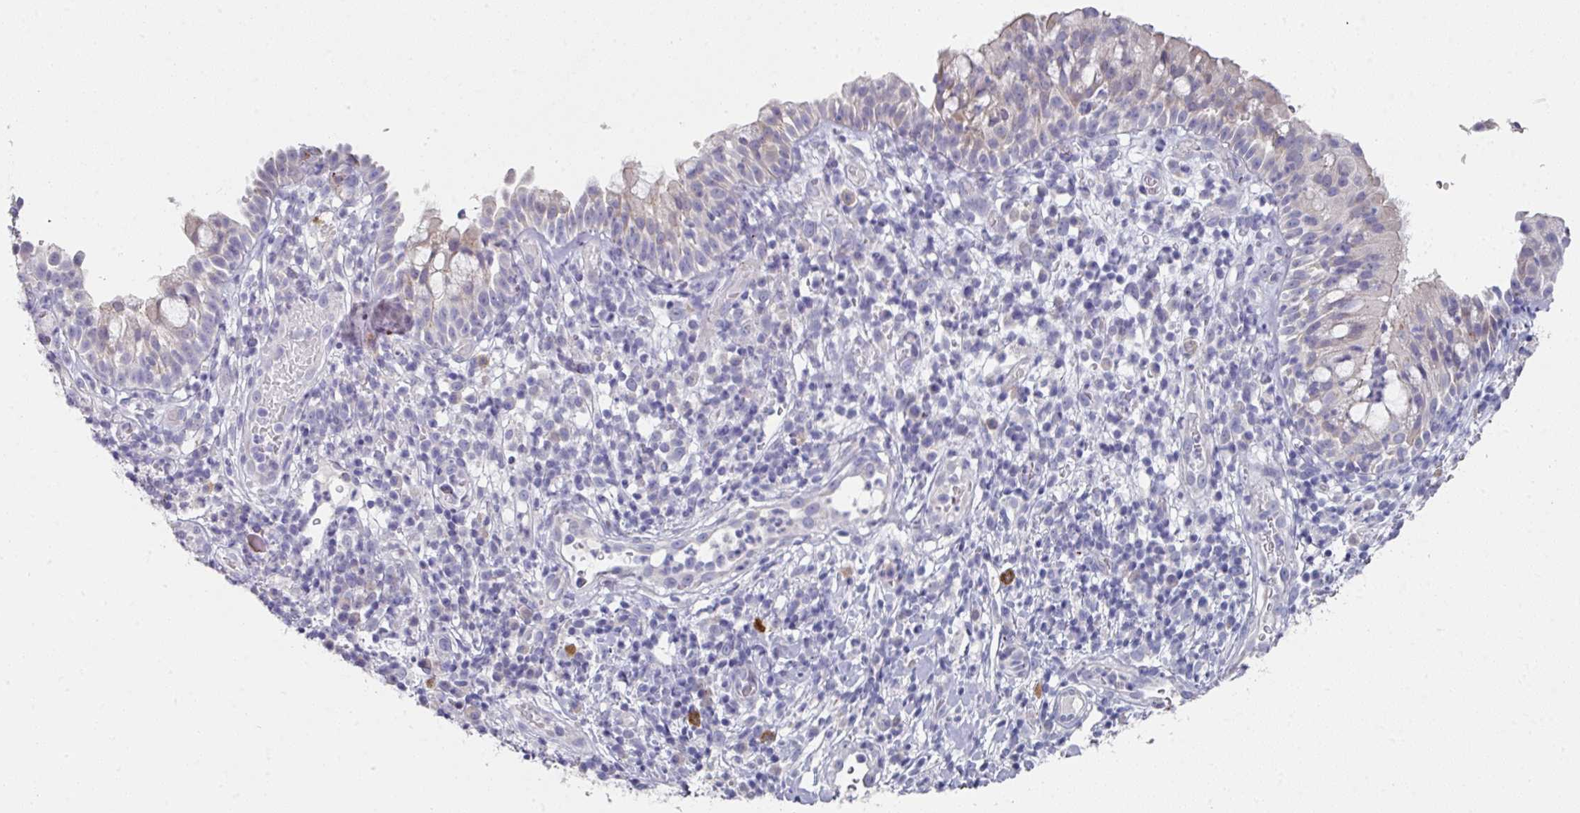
{"staining": {"intensity": "negative", "quantity": "none", "location": "none"}, "tissue": "nasopharynx", "cell_type": "Respiratory epithelial cells", "image_type": "normal", "snomed": [{"axis": "morphology", "description": "Normal tissue, NOS"}, {"axis": "topography", "description": "Nasopharynx"}], "caption": "This is a micrograph of immunohistochemistry (IHC) staining of unremarkable nasopharynx, which shows no expression in respiratory epithelial cells.", "gene": "NT5C1A", "patient": {"sex": "male", "age": 65}}